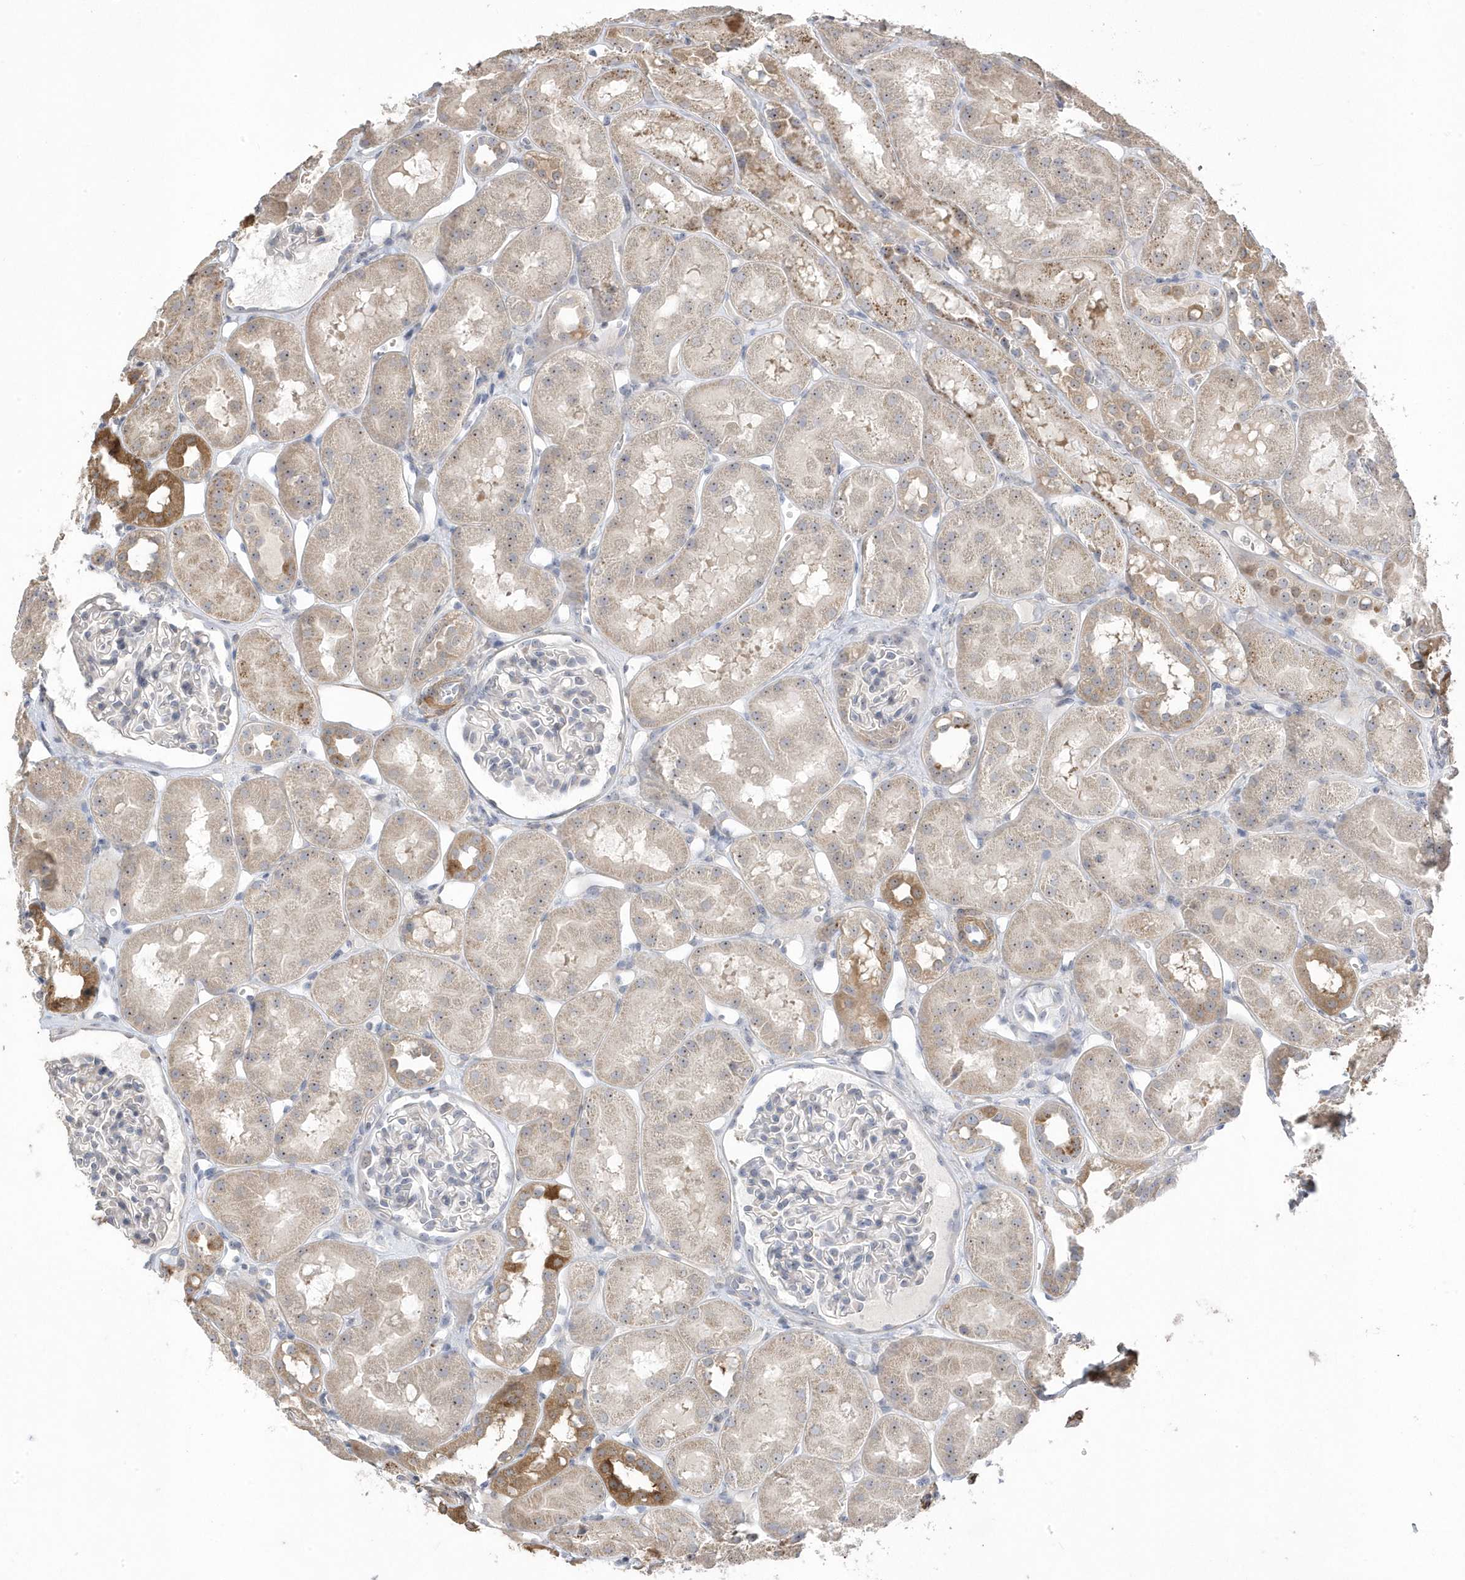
{"staining": {"intensity": "negative", "quantity": "none", "location": "none"}, "tissue": "kidney", "cell_type": "Cells in glomeruli", "image_type": "normal", "snomed": [{"axis": "morphology", "description": "Normal tissue, NOS"}, {"axis": "topography", "description": "Kidney"}], "caption": "Human kidney stained for a protein using immunohistochemistry demonstrates no staining in cells in glomeruli.", "gene": "GTPBP6", "patient": {"sex": "male", "age": 16}}